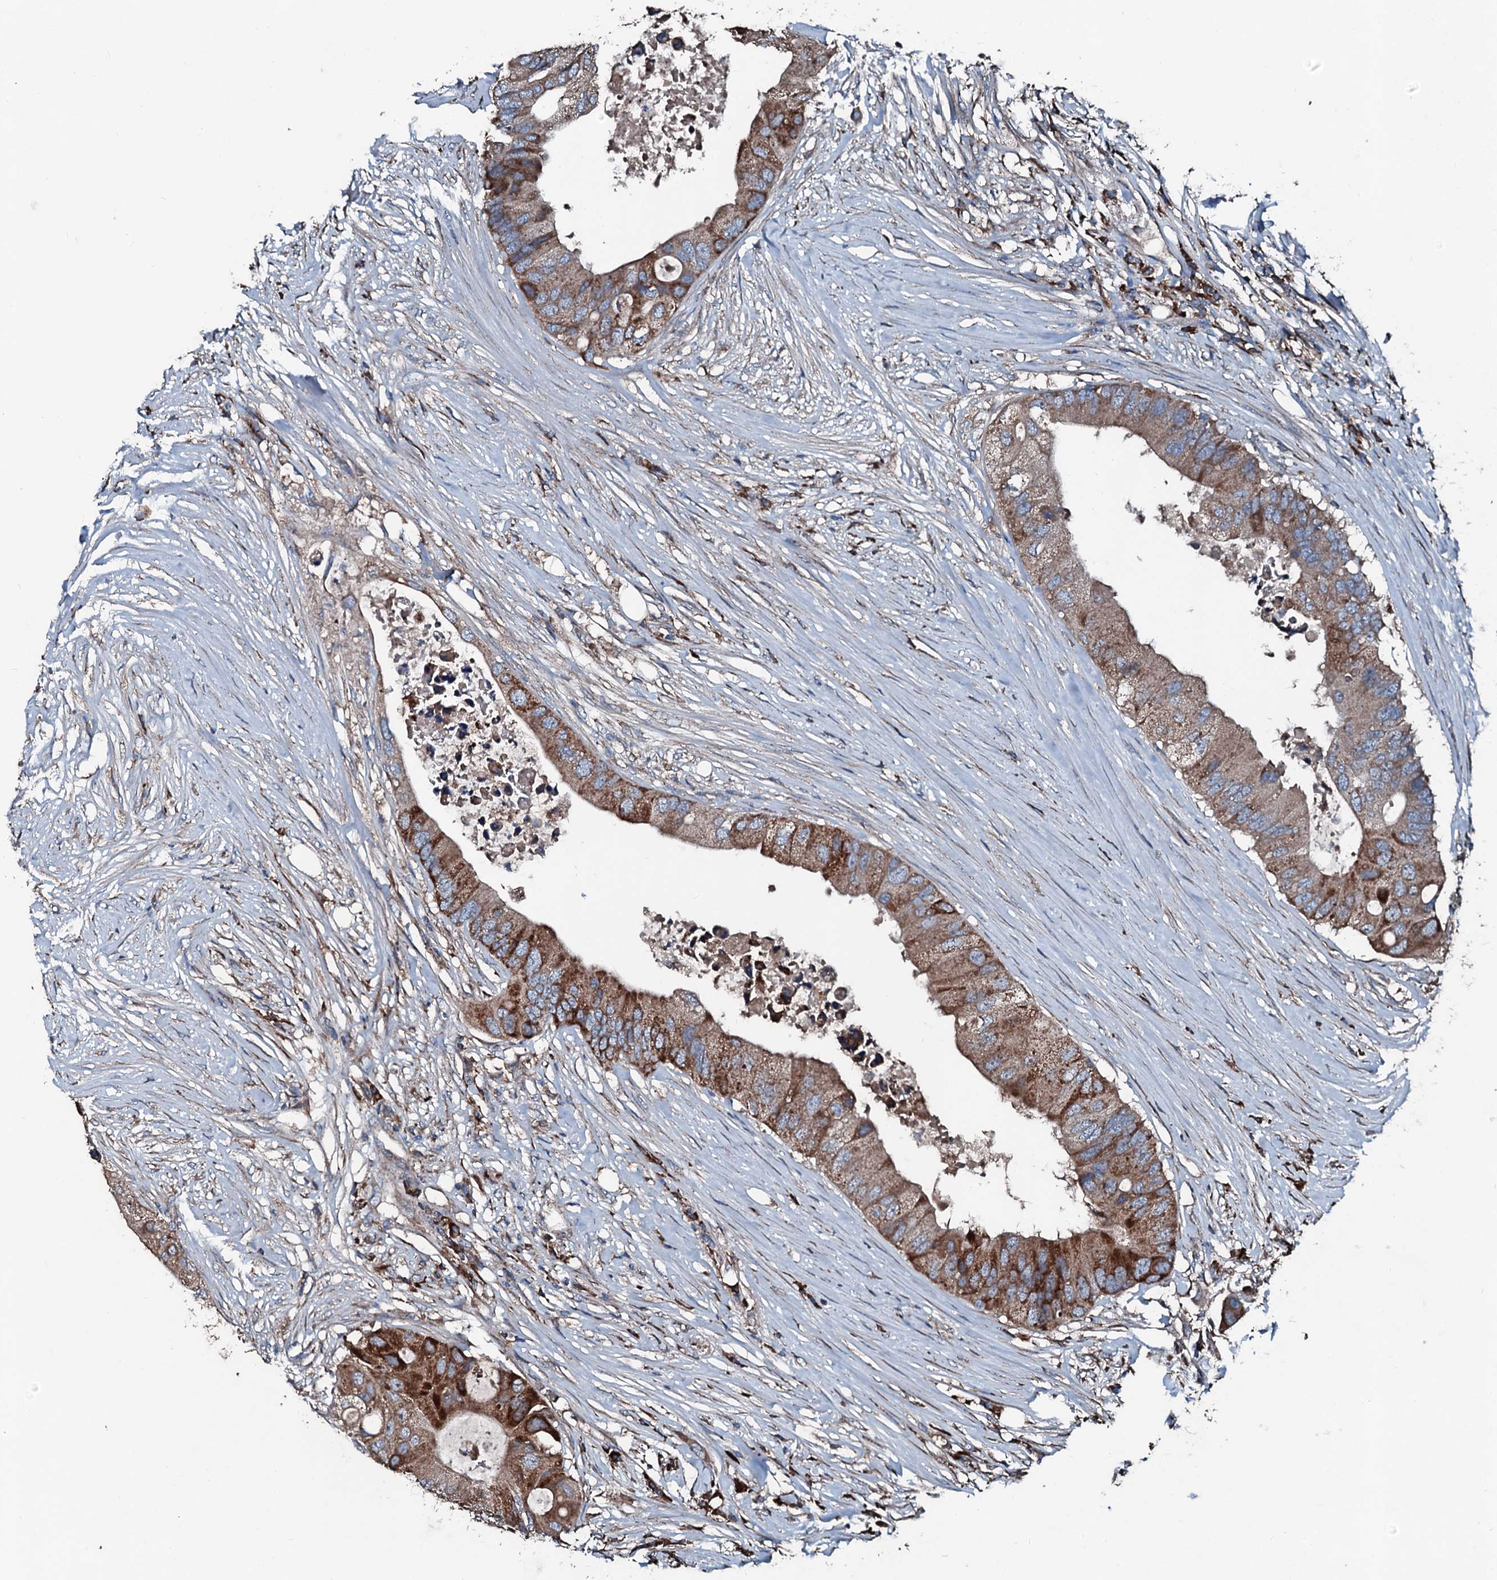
{"staining": {"intensity": "moderate", "quantity": ">75%", "location": "cytoplasmic/membranous"}, "tissue": "colorectal cancer", "cell_type": "Tumor cells", "image_type": "cancer", "snomed": [{"axis": "morphology", "description": "Adenocarcinoma, NOS"}, {"axis": "topography", "description": "Colon"}], "caption": "A photomicrograph of adenocarcinoma (colorectal) stained for a protein reveals moderate cytoplasmic/membranous brown staining in tumor cells.", "gene": "ACSS3", "patient": {"sex": "male", "age": 71}}